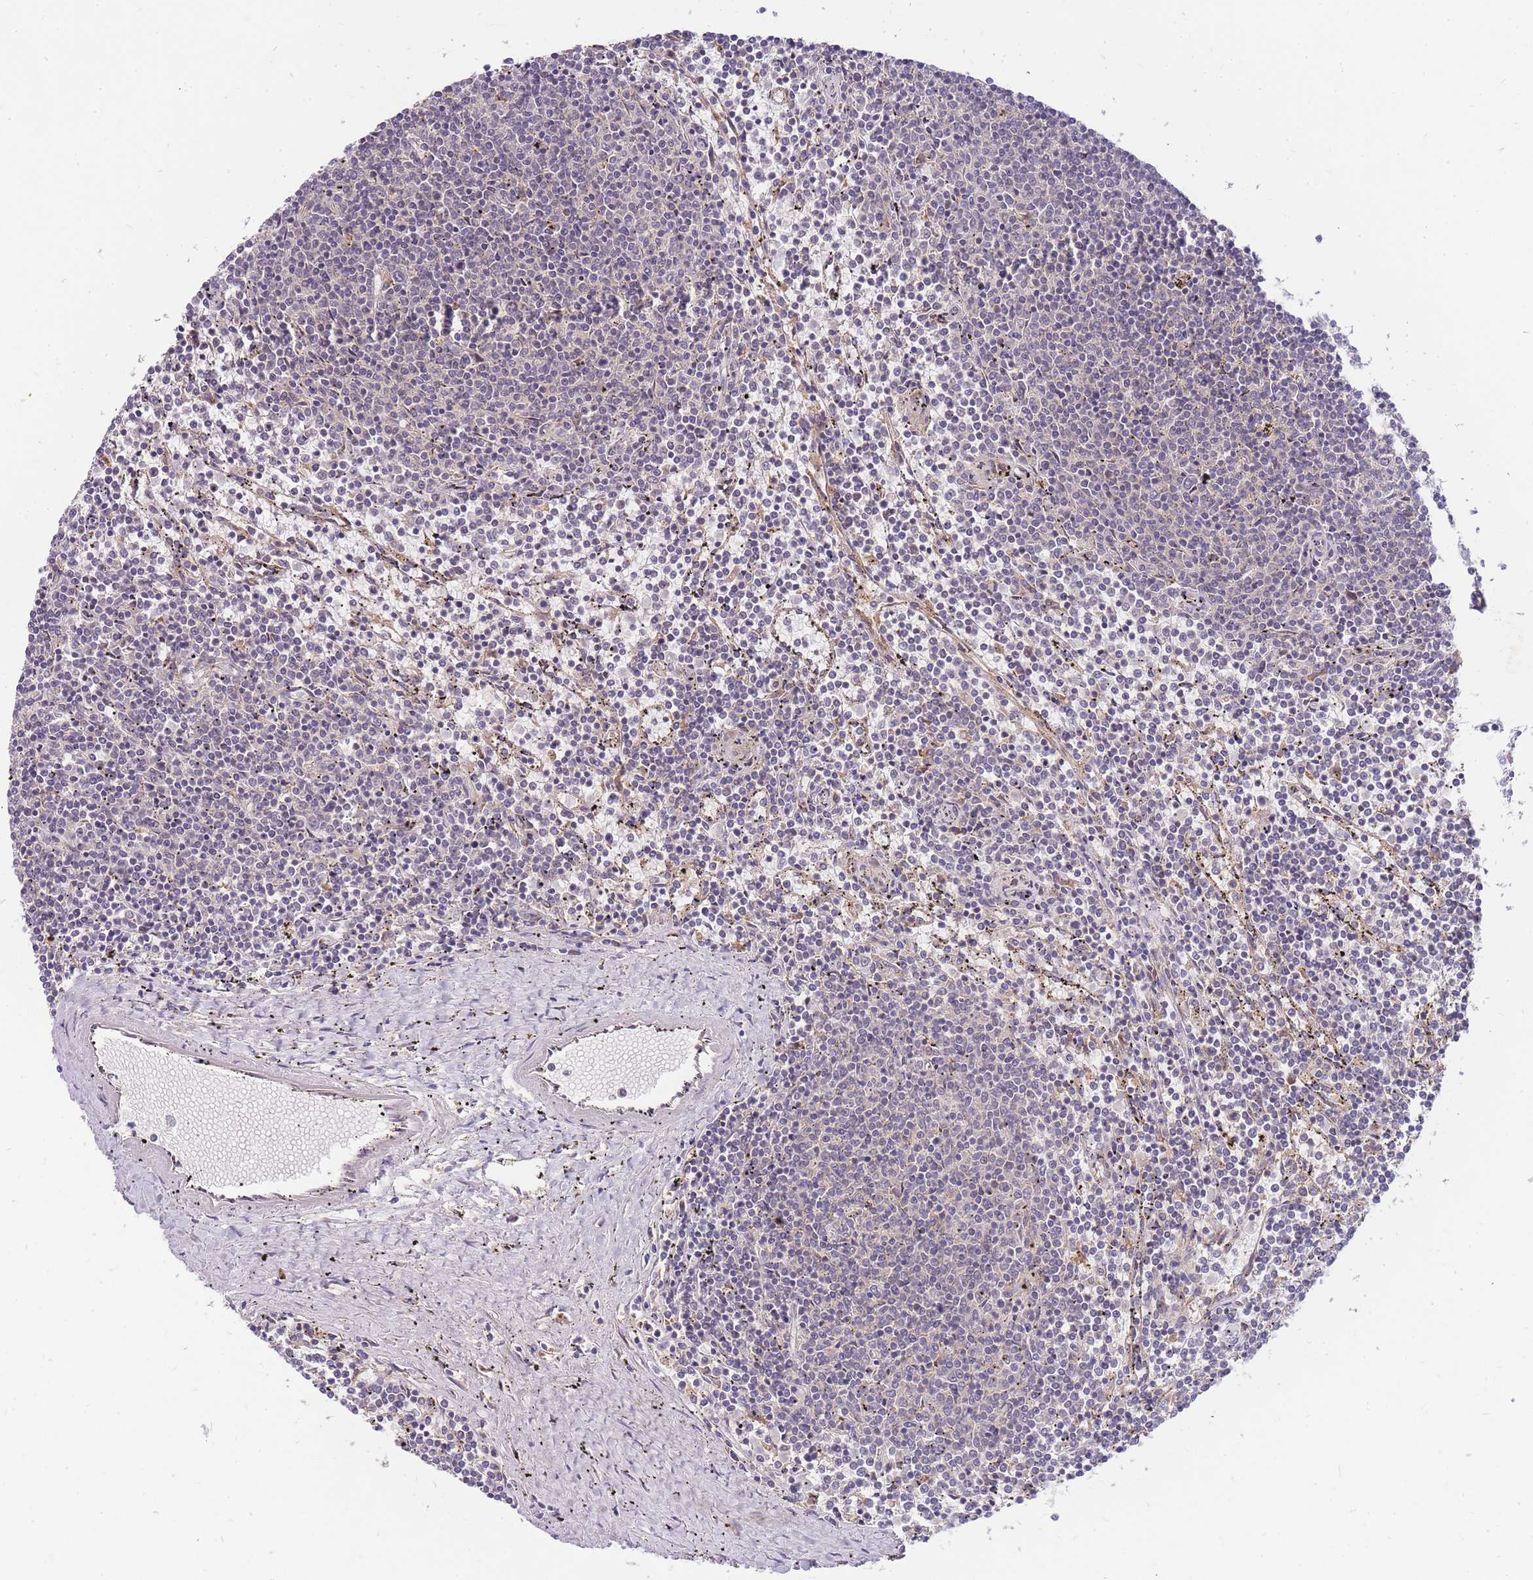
{"staining": {"intensity": "negative", "quantity": "none", "location": "none"}, "tissue": "lymphoma", "cell_type": "Tumor cells", "image_type": "cancer", "snomed": [{"axis": "morphology", "description": "Malignant lymphoma, non-Hodgkin's type, Low grade"}, {"axis": "topography", "description": "Spleen"}], "caption": "There is no significant expression in tumor cells of lymphoma. (DAB (3,3'-diaminobenzidine) immunohistochemistry (IHC) with hematoxylin counter stain).", "gene": "ZNF577", "patient": {"sex": "female", "age": 50}}